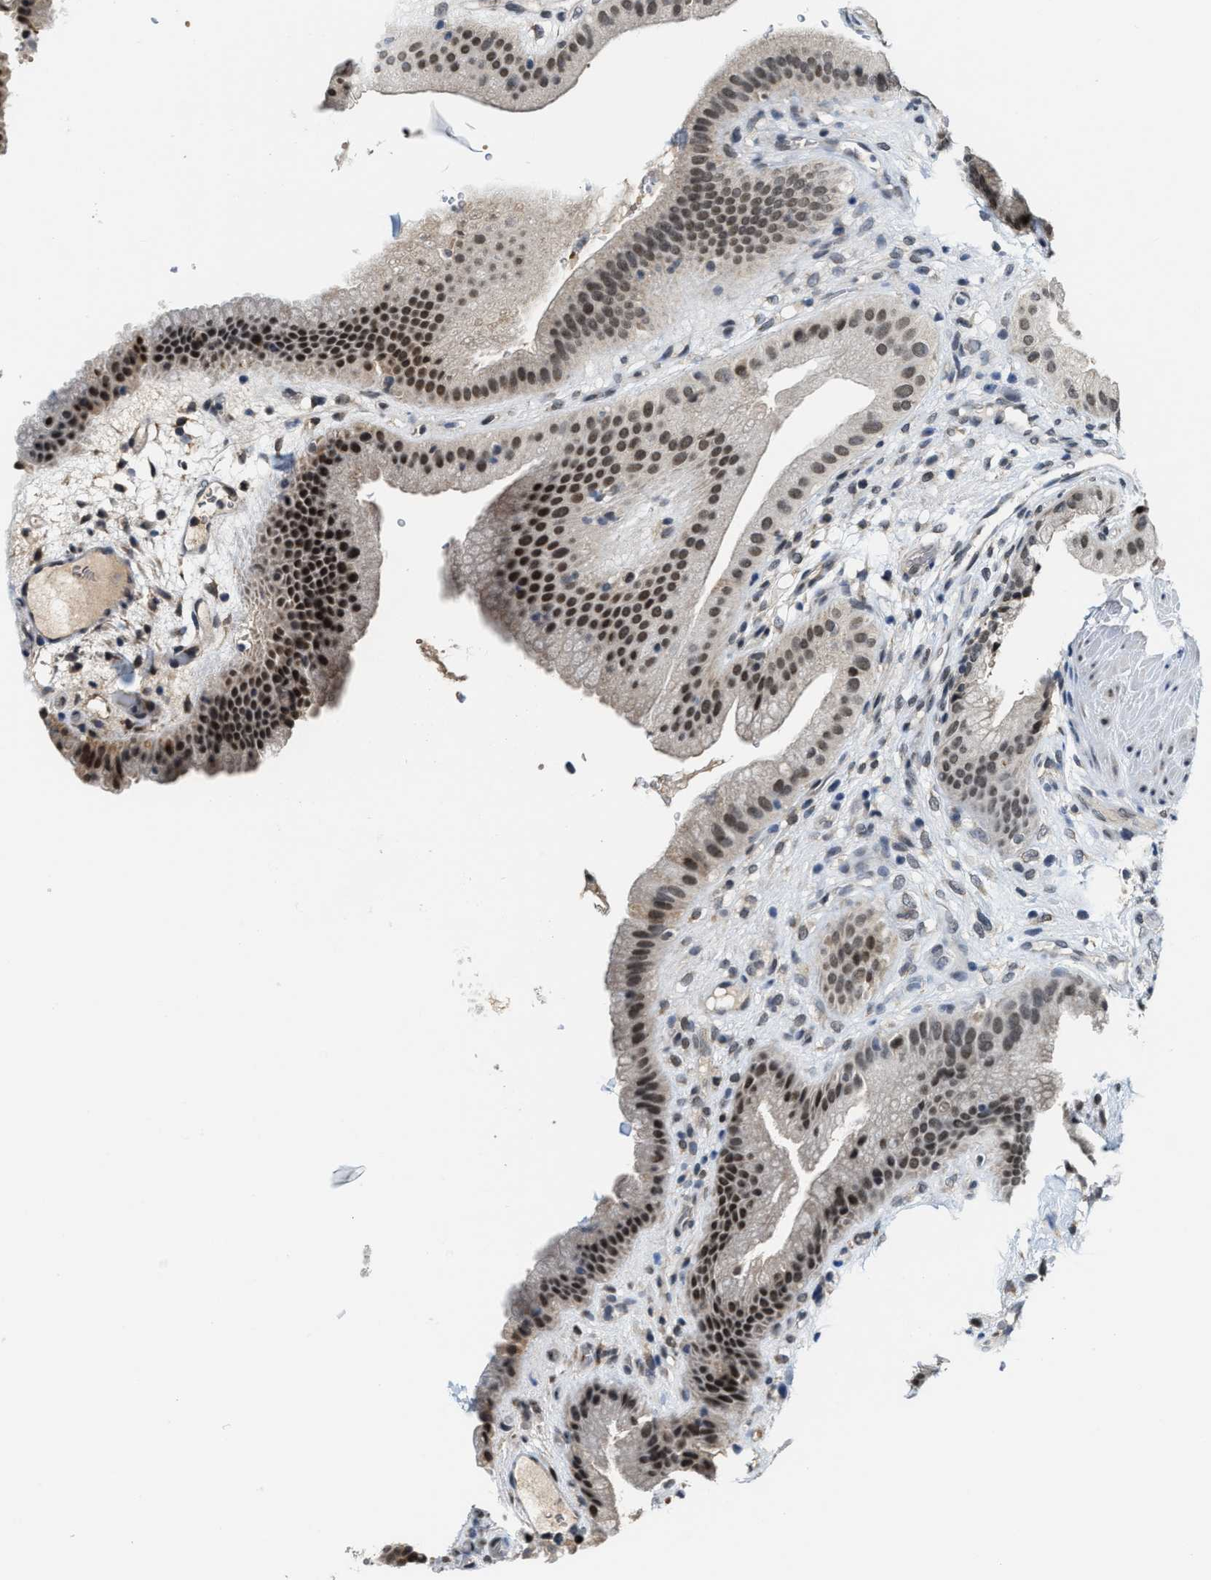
{"staining": {"intensity": "strong", "quantity": ">75%", "location": "nuclear"}, "tissue": "gallbladder", "cell_type": "Glandular cells", "image_type": "normal", "snomed": [{"axis": "morphology", "description": "Normal tissue, NOS"}, {"axis": "topography", "description": "Gallbladder"}], "caption": "About >75% of glandular cells in unremarkable gallbladder display strong nuclear protein positivity as visualized by brown immunohistochemical staining.", "gene": "KIF24", "patient": {"sex": "male", "age": 49}}